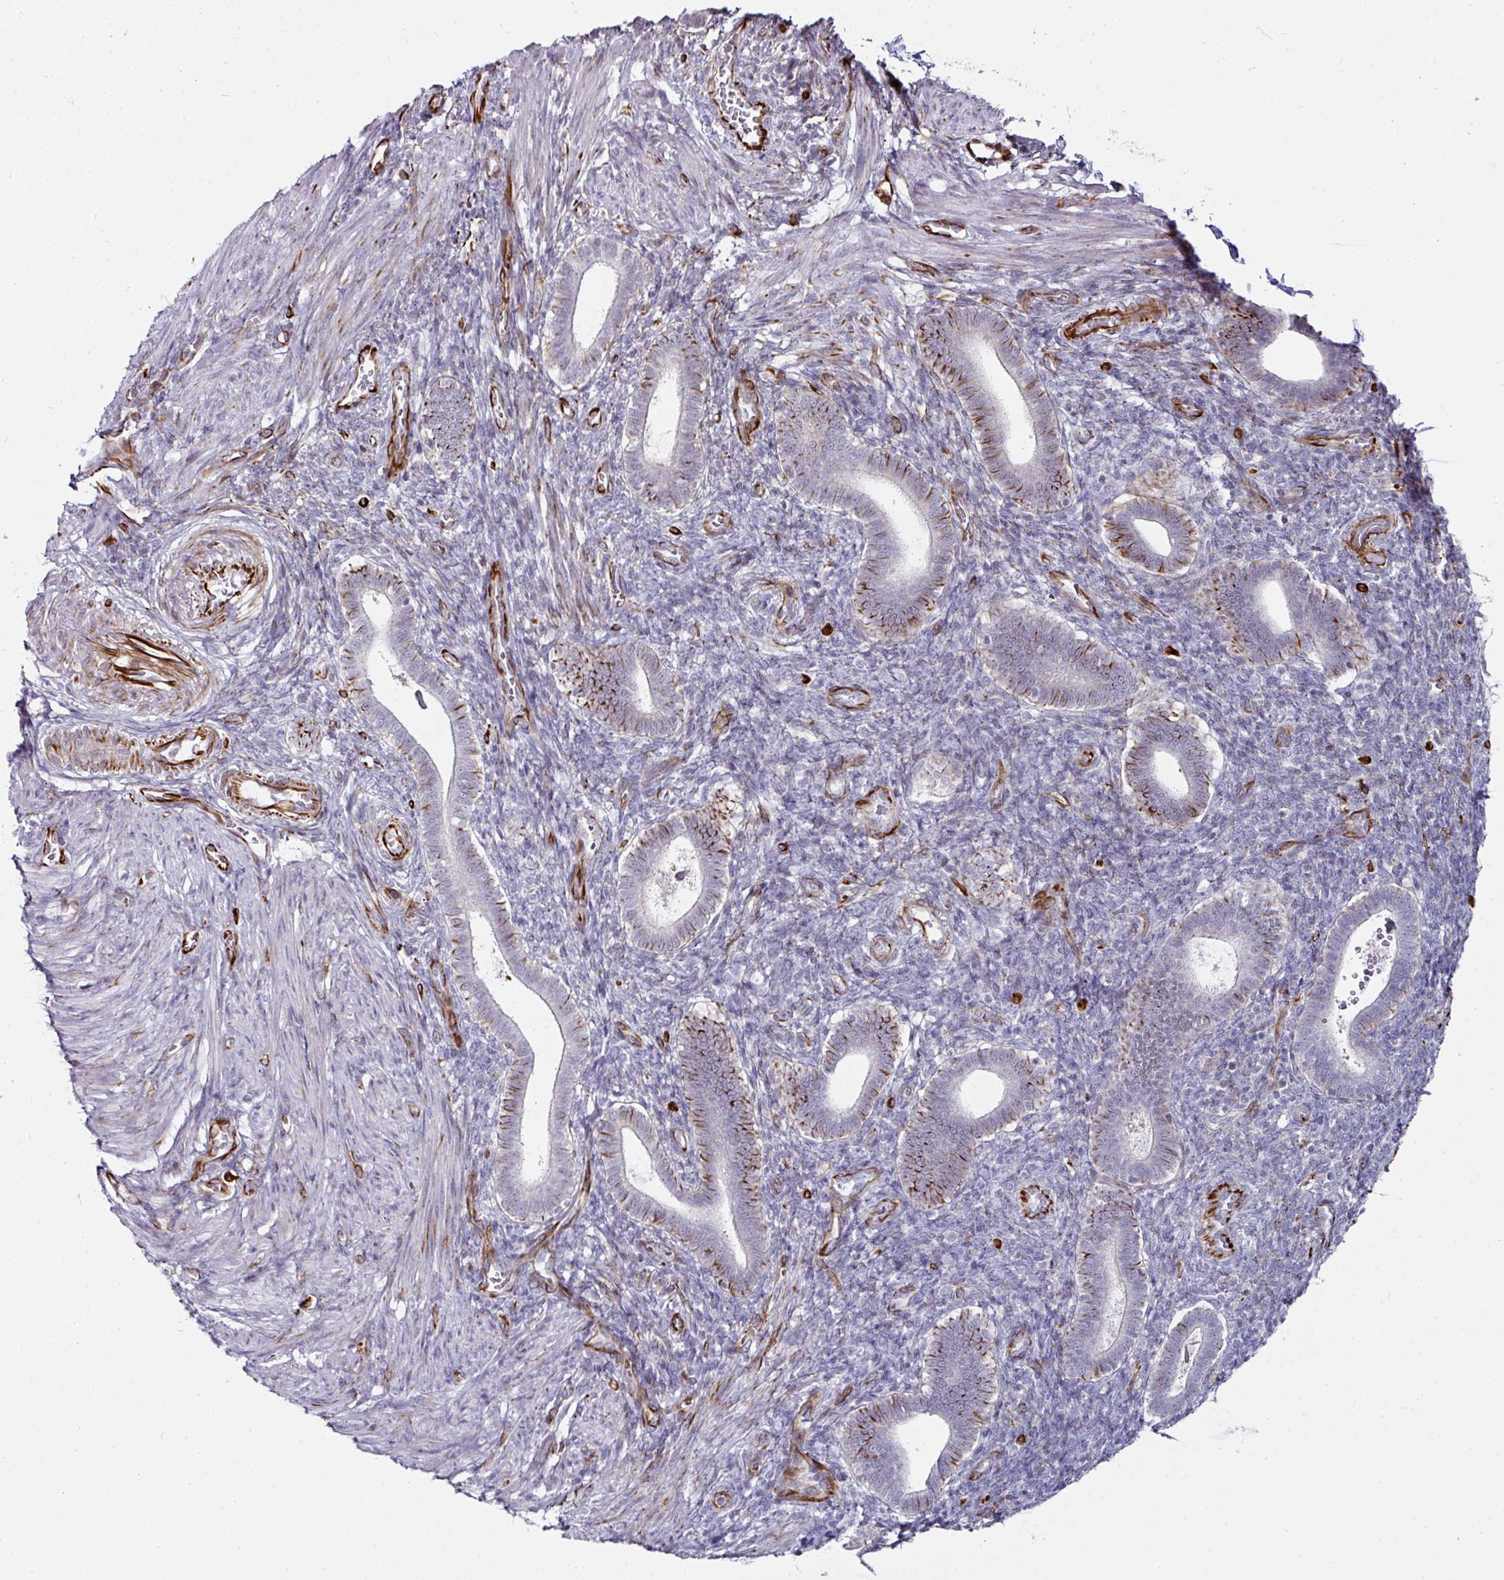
{"staining": {"intensity": "negative", "quantity": "none", "location": "none"}, "tissue": "endometrium", "cell_type": "Cells in endometrial stroma", "image_type": "normal", "snomed": [{"axis": "morphology", "description": "Normal tissue, NOS"}, {"axis": "topography", "description": "Endometrium"}], "caption": "Immunohistochemistry photomicrograph of benign endometrium: human endometrium stained with DAB (3,3'-diaminobenzidine) demonstrates no significant protein expression in cells in endometrial stroma. (DAB immunohistochemistry (IHC) with hematoxylin counter stain).", "gene": "TMPRSS9", "patient": {"sex": "female", "age": 34}}